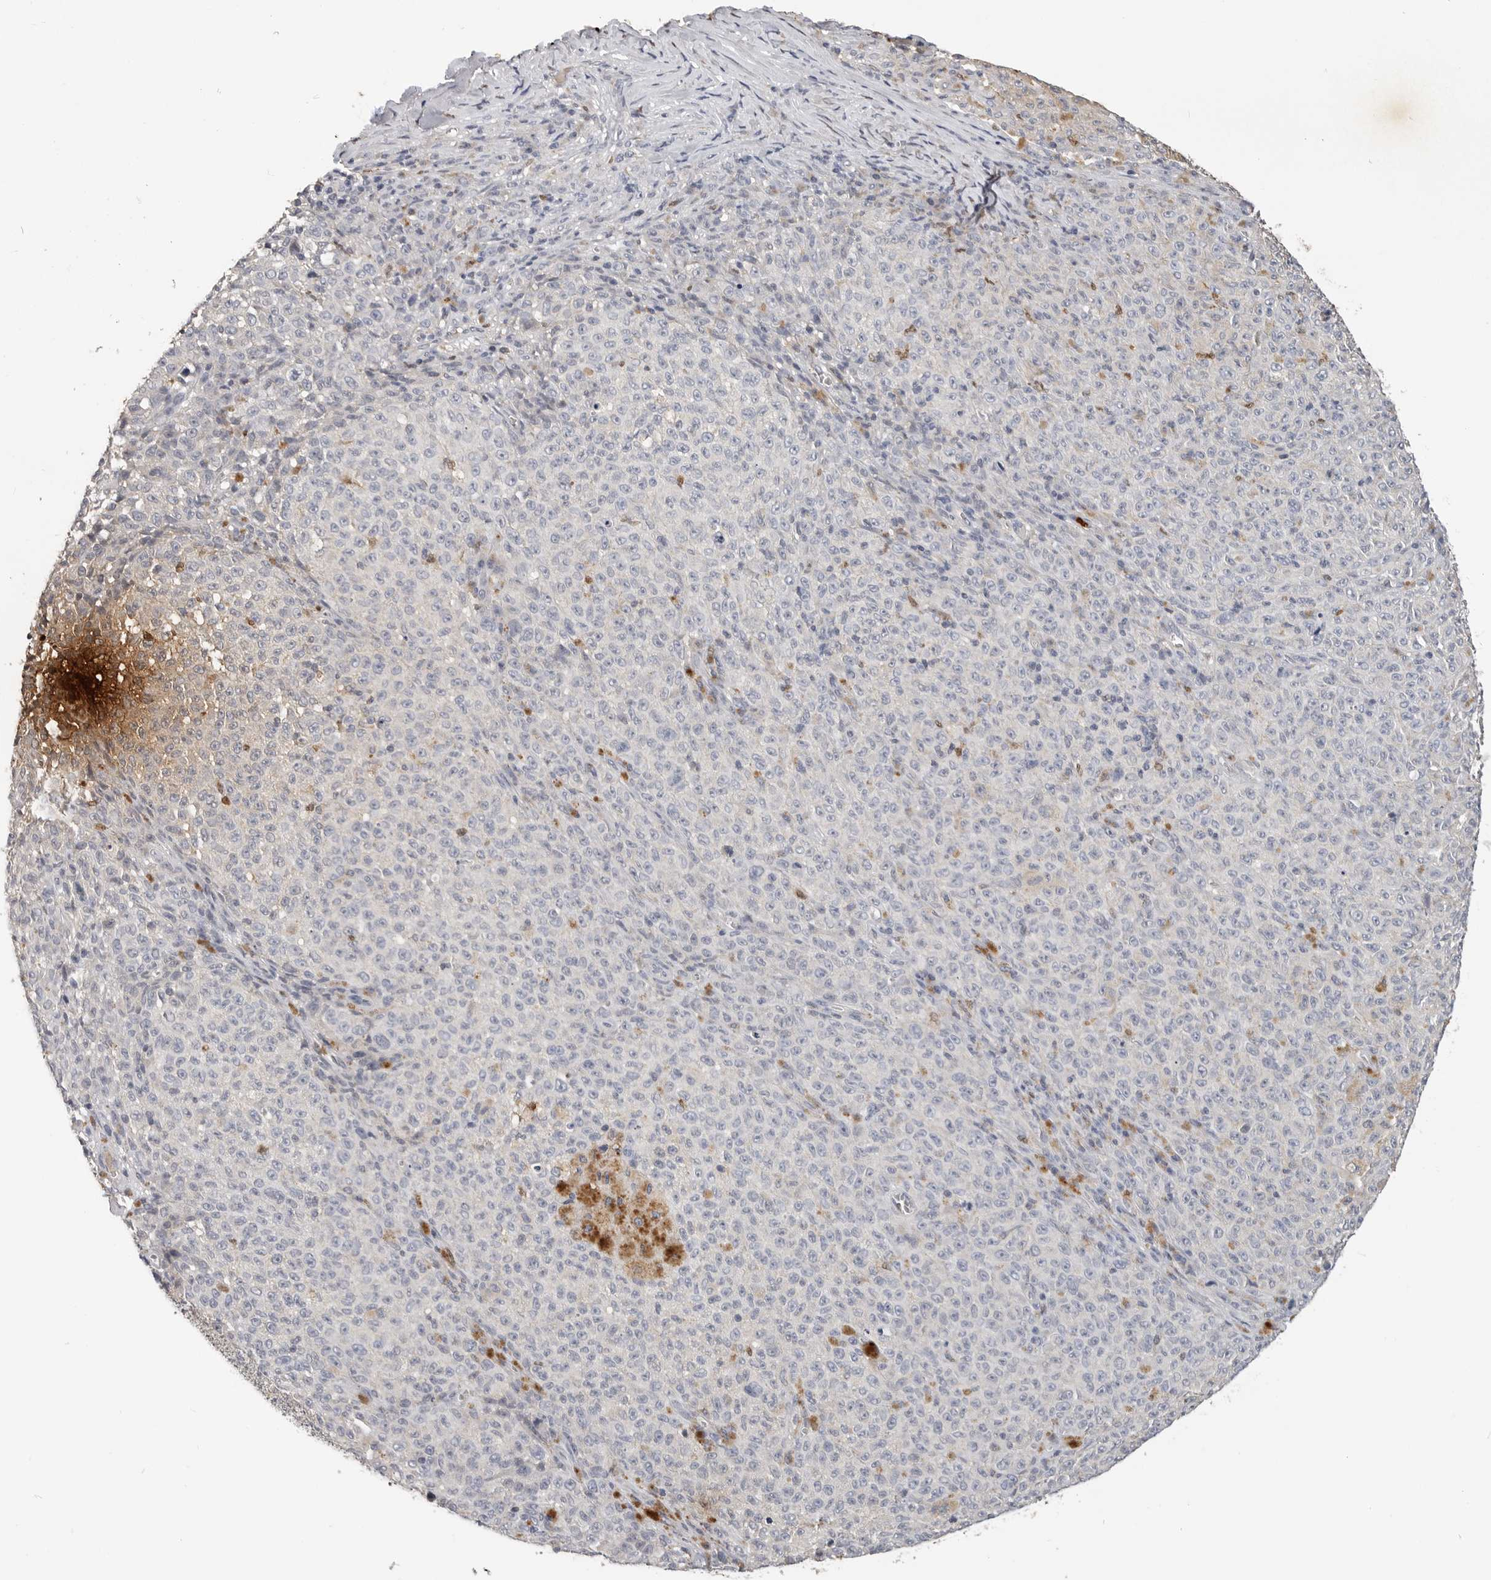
{"staining": {"intensity": "negative", "quantity": "none", "location": "none"}, "tissue": "melanoma", "cell_type": "Tumor cells", "image_type": "cancer", "snomed": [{"axis": "morphology", "description": "Malignant melanoma, NOS"}, {"axis": "topography", "description": "Skin"}], "caption": "Image shows no protein staining in tumor cells of malignant melanoma tissue. (DAB (3,3'-diaminobenzidine) immunohistochemistry with hematoxylin counter stain).", "gene": "LTBR", "patient": {"sex": "female", "age": 82}}